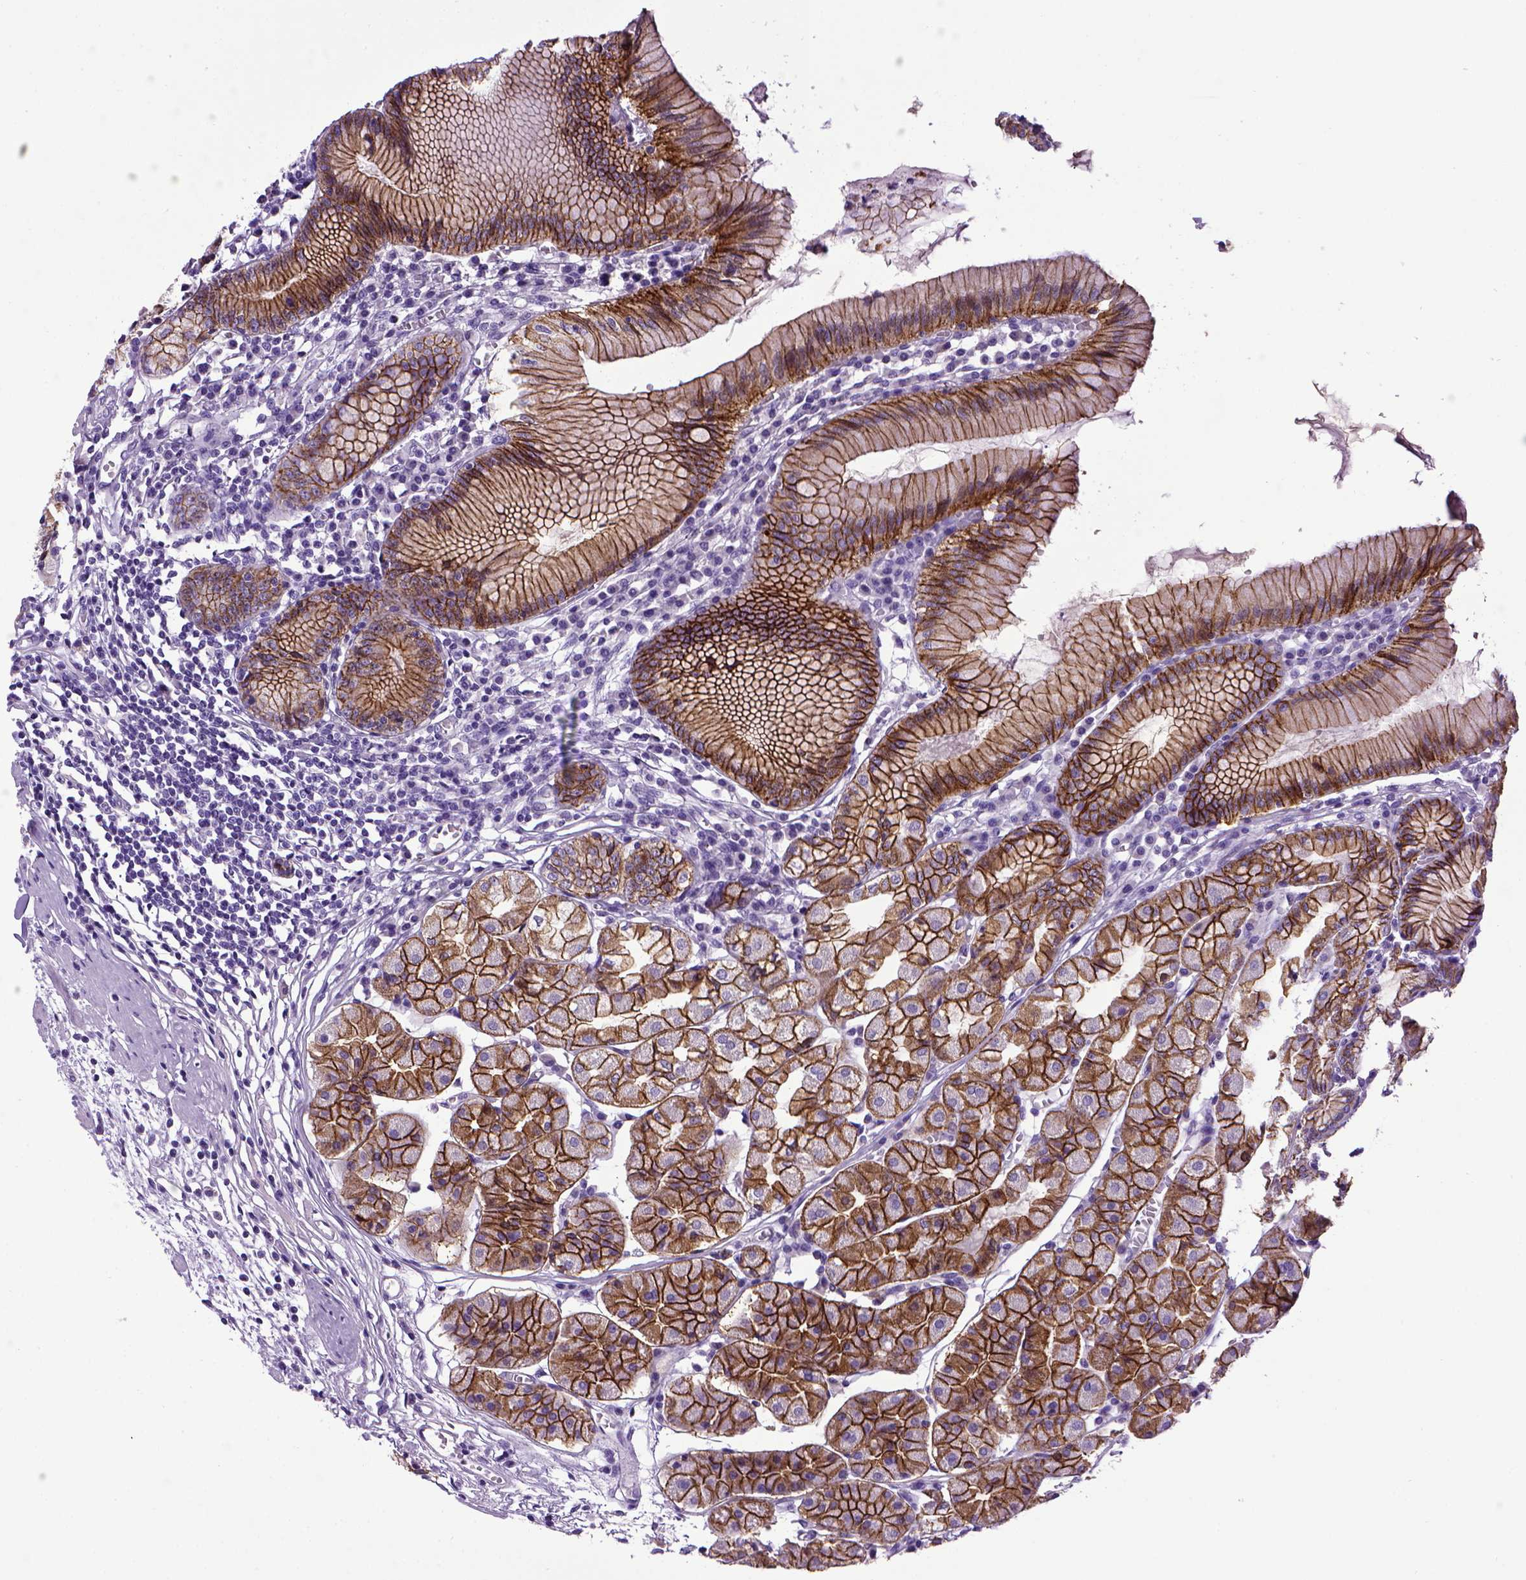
{"staining": {"intensity": "strong", "quantity": ">75%", "location": "cytoplasmic/membranous"}, "tissue": "stomach", "cell_type": "Glandular cells", "image_type": "normal", "snomed": [{"axis": "morphology", "description": "Normal tissue, NOS"}, {"axis": "topography", "description": "Stomach"}], "caption": "High-magnification brightfield microscopy of normal stomach stained with DAB (3,3'-diaminobenzidine) (brown) and counterstained with hematoxylin (blue). glandular cells exhibit strong cytoplasmic/membranous positivity is identified in approximately>75% of cells.", "gene": "CDH1", "patient": {"sex": "male", "age": 55}}